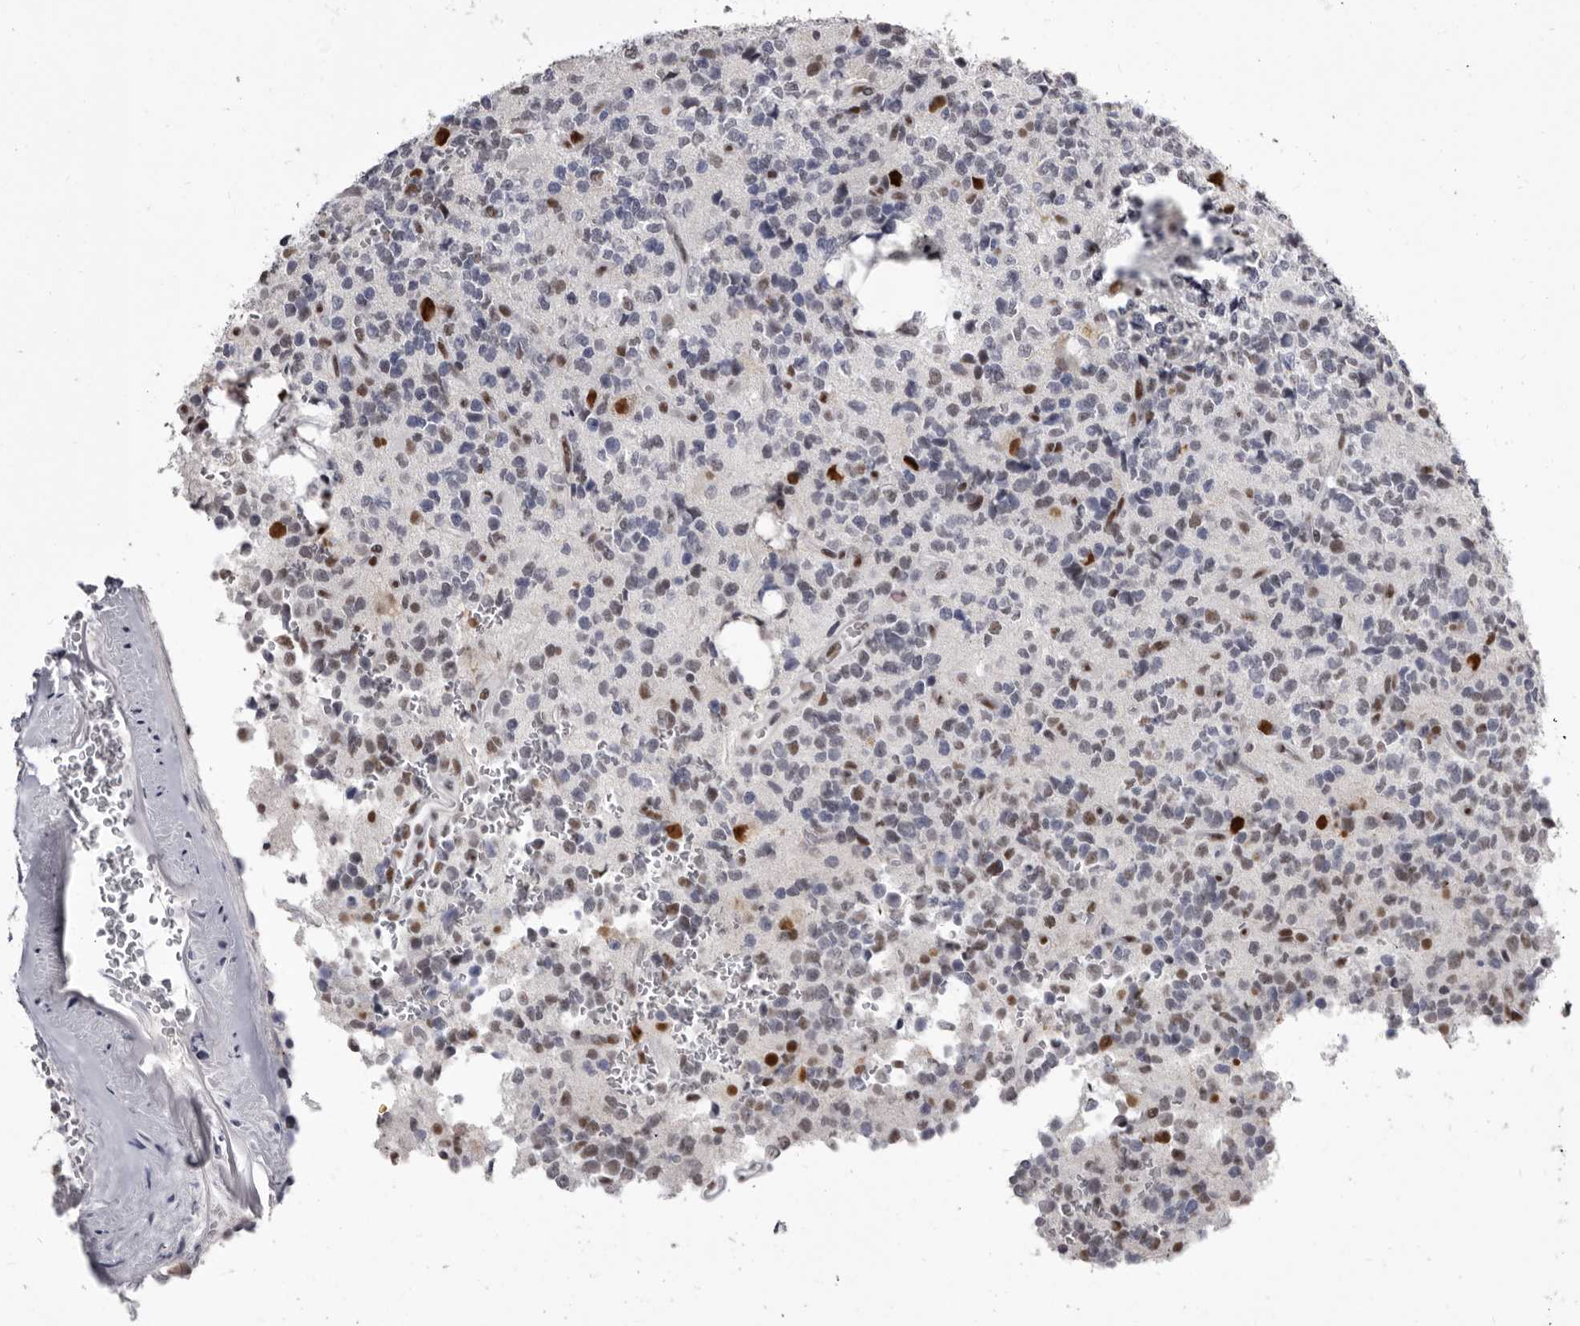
{"staining": {"intensity": "weak", "quantity": "<25%", "location": "nuclear"}, "tissue": "glioma", "cell_type": "Tumor cells", "image_type": "cancer", "snomed": [{"axis": "morphology", "description": "Glioma, malignant, High grade"}, {"axis": "topography", "description": "Brain"}], "caption": "DAB (3,3'-diaminobenzidine) immunohistochemical staining of human glioma demonstrates no significant expression in tumor cells.", "gene": "ZNF326", "patient": {"sex": "female", "age": 62}}